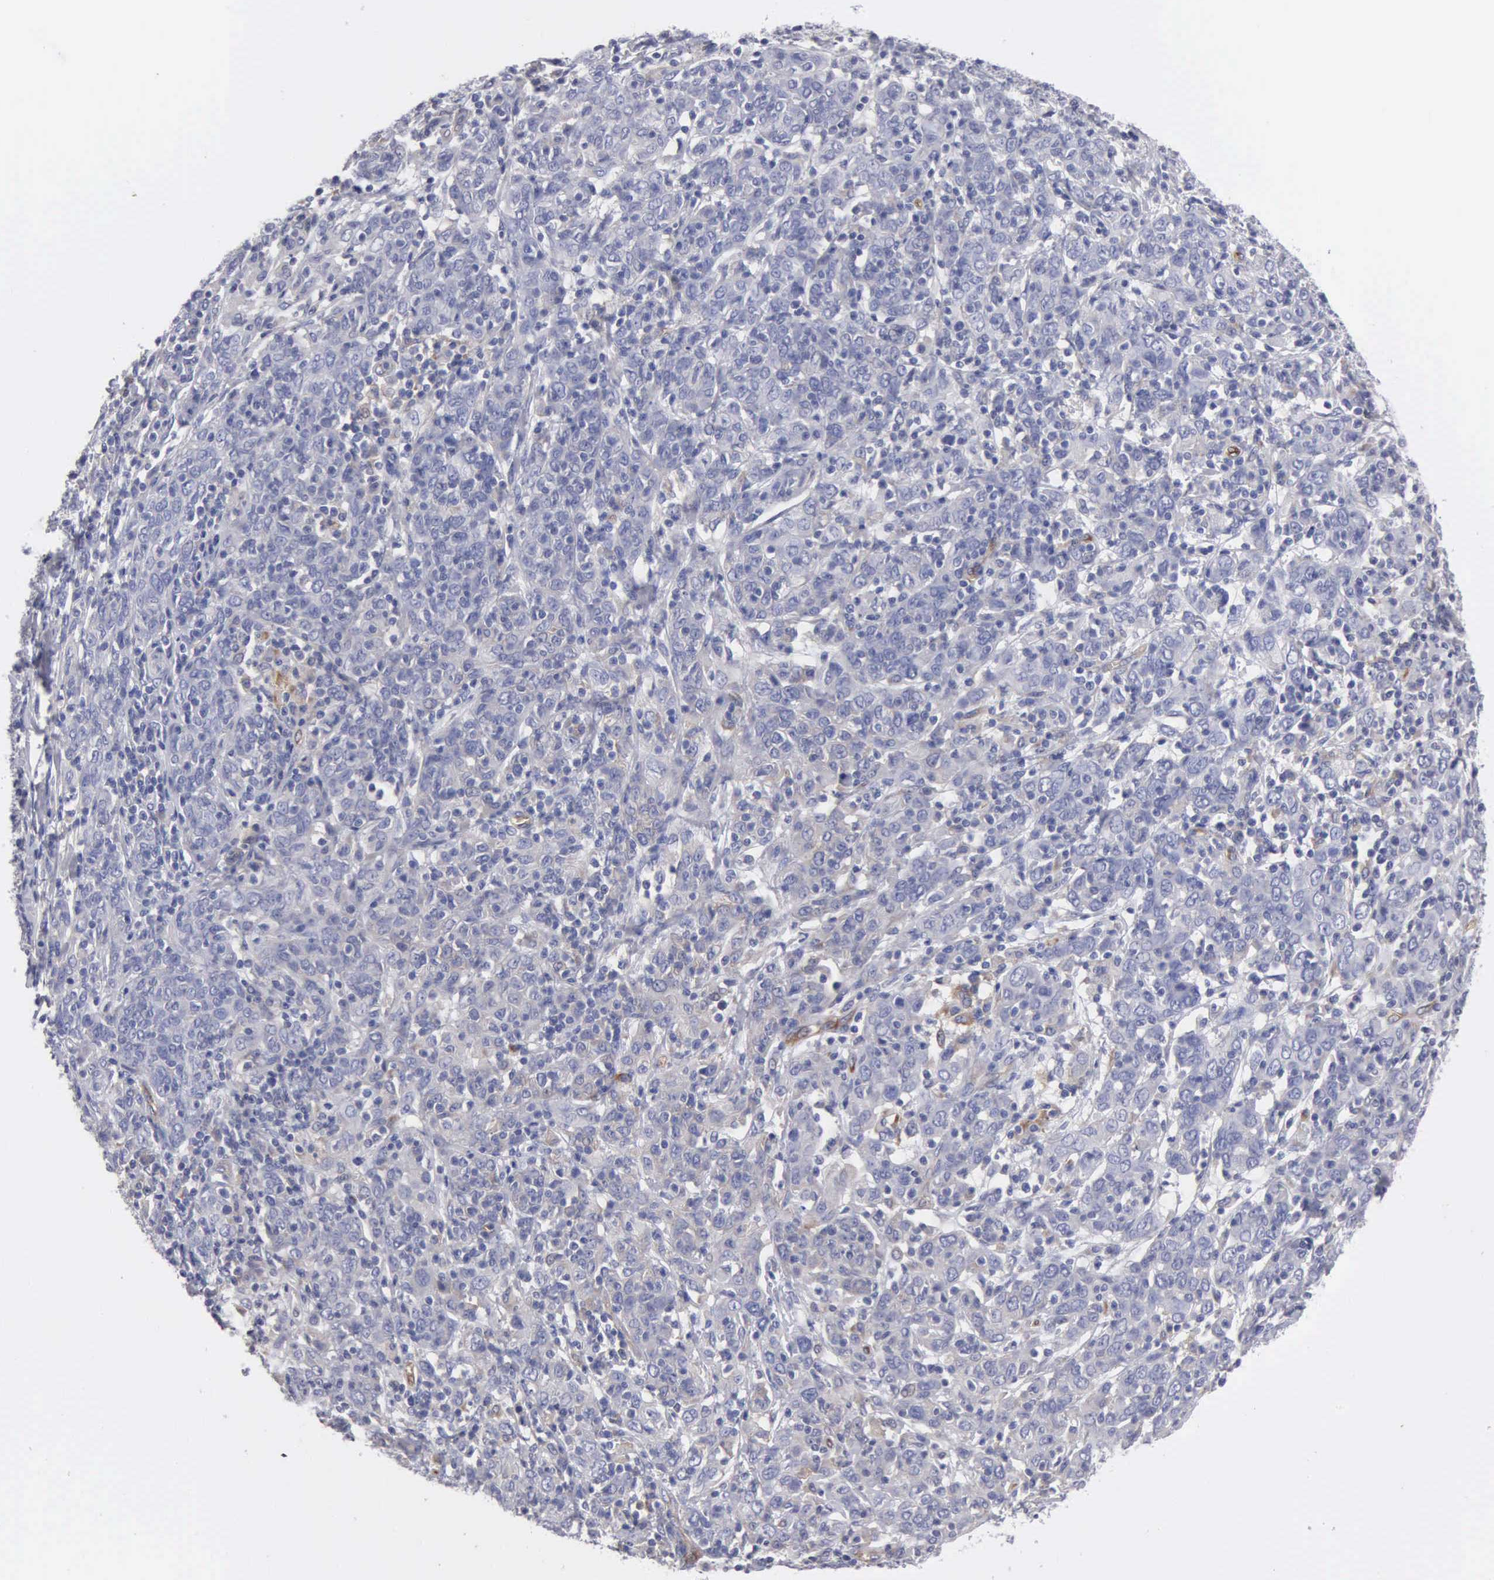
{"staining": {"intensity": "negative", "quantity": "none", "location": "none"}, "tissue": "cervical cancer", "cell_type": "Tumor cells", "image_type": "cancer", "snomed": [{"axis": "morphology", "description": "Normal tissue, NOS"}, {"axis": "morphology", "description": "Squamous cell carcinoma, NOS"}, {"axis": "topography", "description": "Cervix"}], "caption": "Cervical squamous cell carcinoma was stained to show a protein in brown. There is no significant expression in tumor cells. Brightfield microscopy of immunohistochemistry stained with DAB (3,3'-diaminobenzidine) (brown) and hematoxylin (blue), captured at high magnification.", "gene": "RDX", "patient": {"sex": "female", "age": 67}}